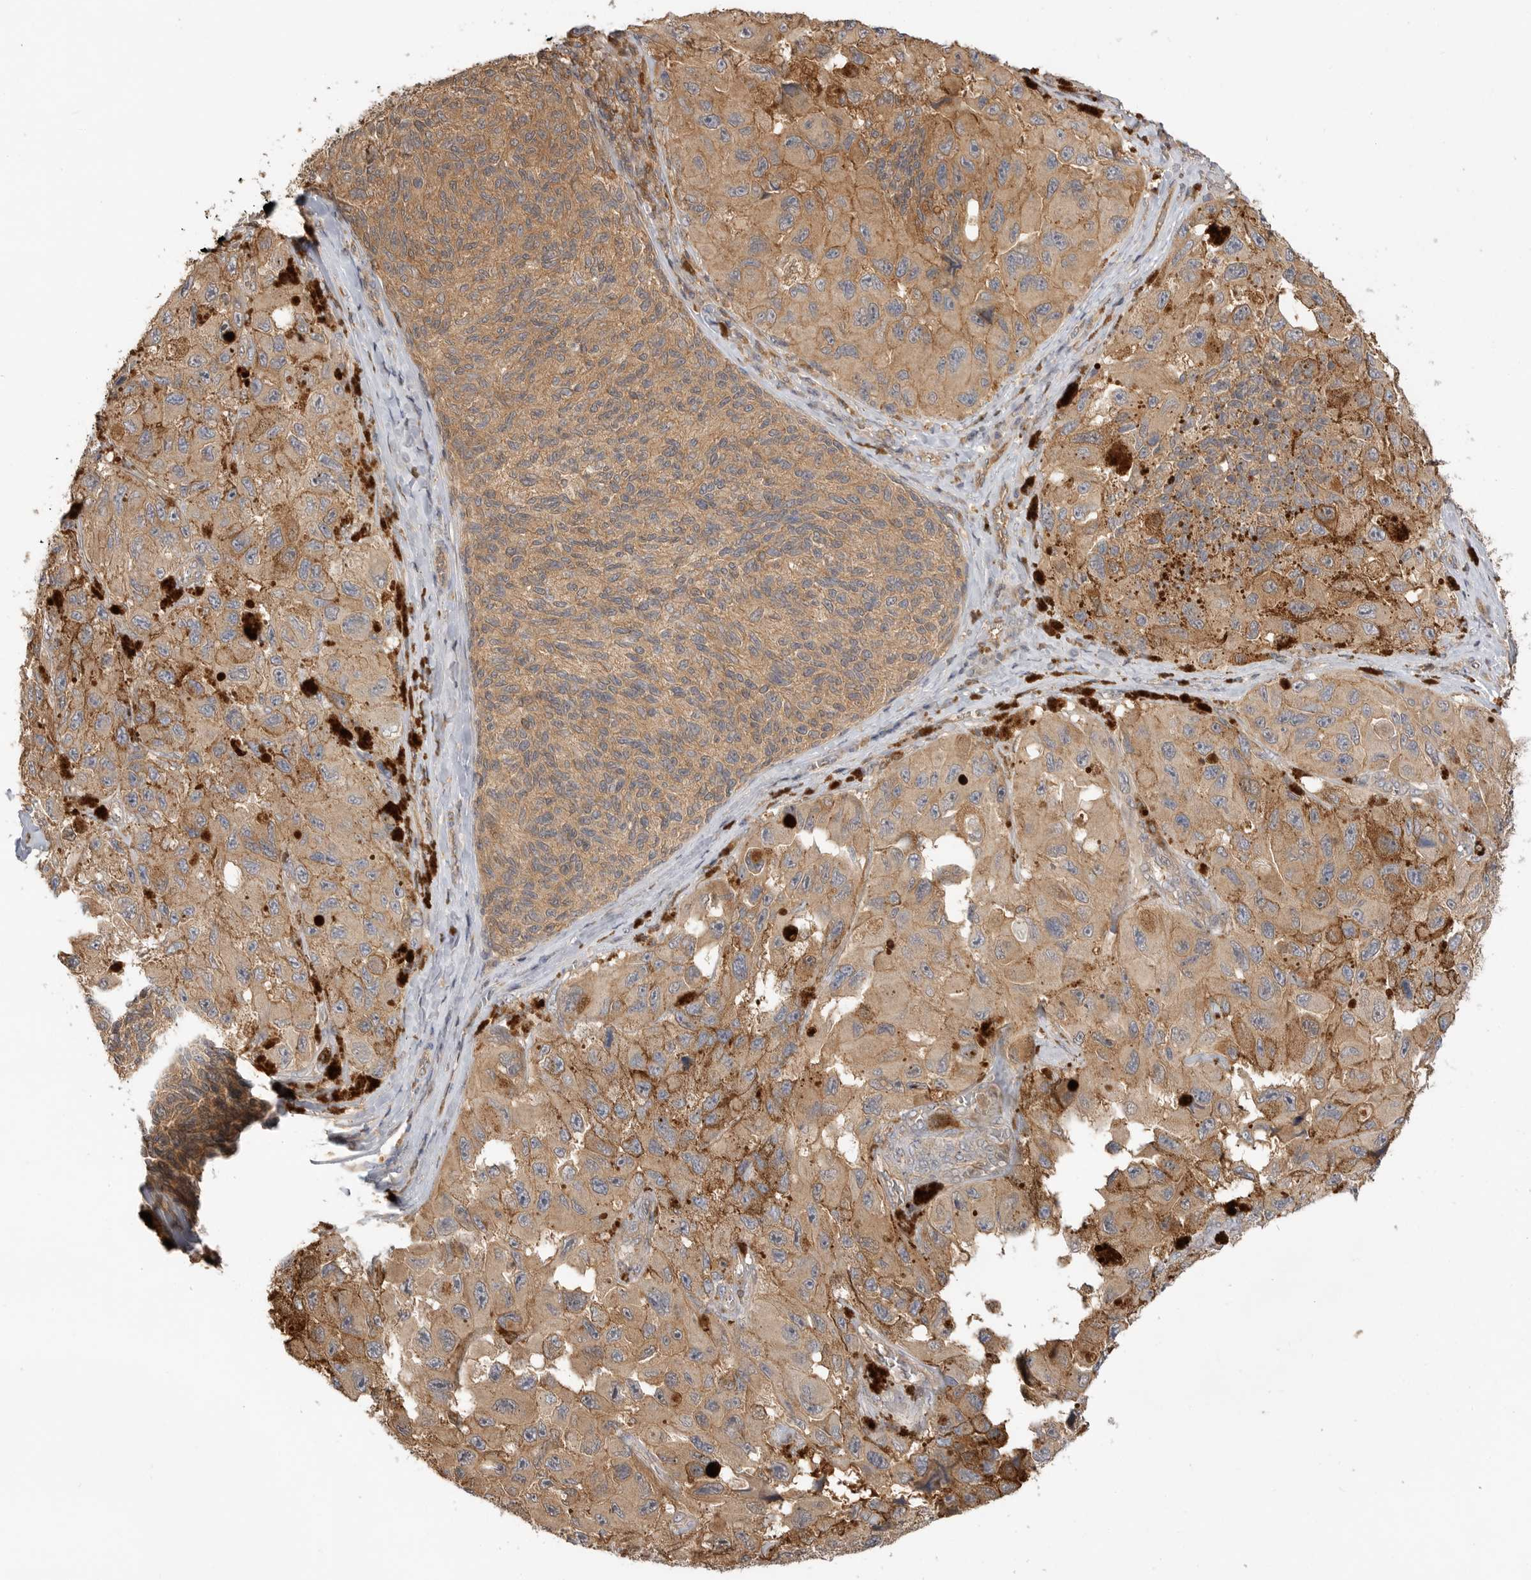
{"staining": {"intensity": "moderate", "quantity": ">75%", "location": "cytoplasmic/membranous"}, "tissue": "melanoma", "cell_type": "Tumor cells", "image_type": "cancer", "snomed": [{"axis": "morphology", "description": "Malignant melanoma, NOS"}, {"axis": "topography", "description": "Skin"}], "caption": "The immunohistochemical stain shows moderate cytoplasmic/membranous expression in tumor cells of malignant melanoma tissue.", "gene": "CLDN12", "patient": {"sex": "female", "age": 73}}